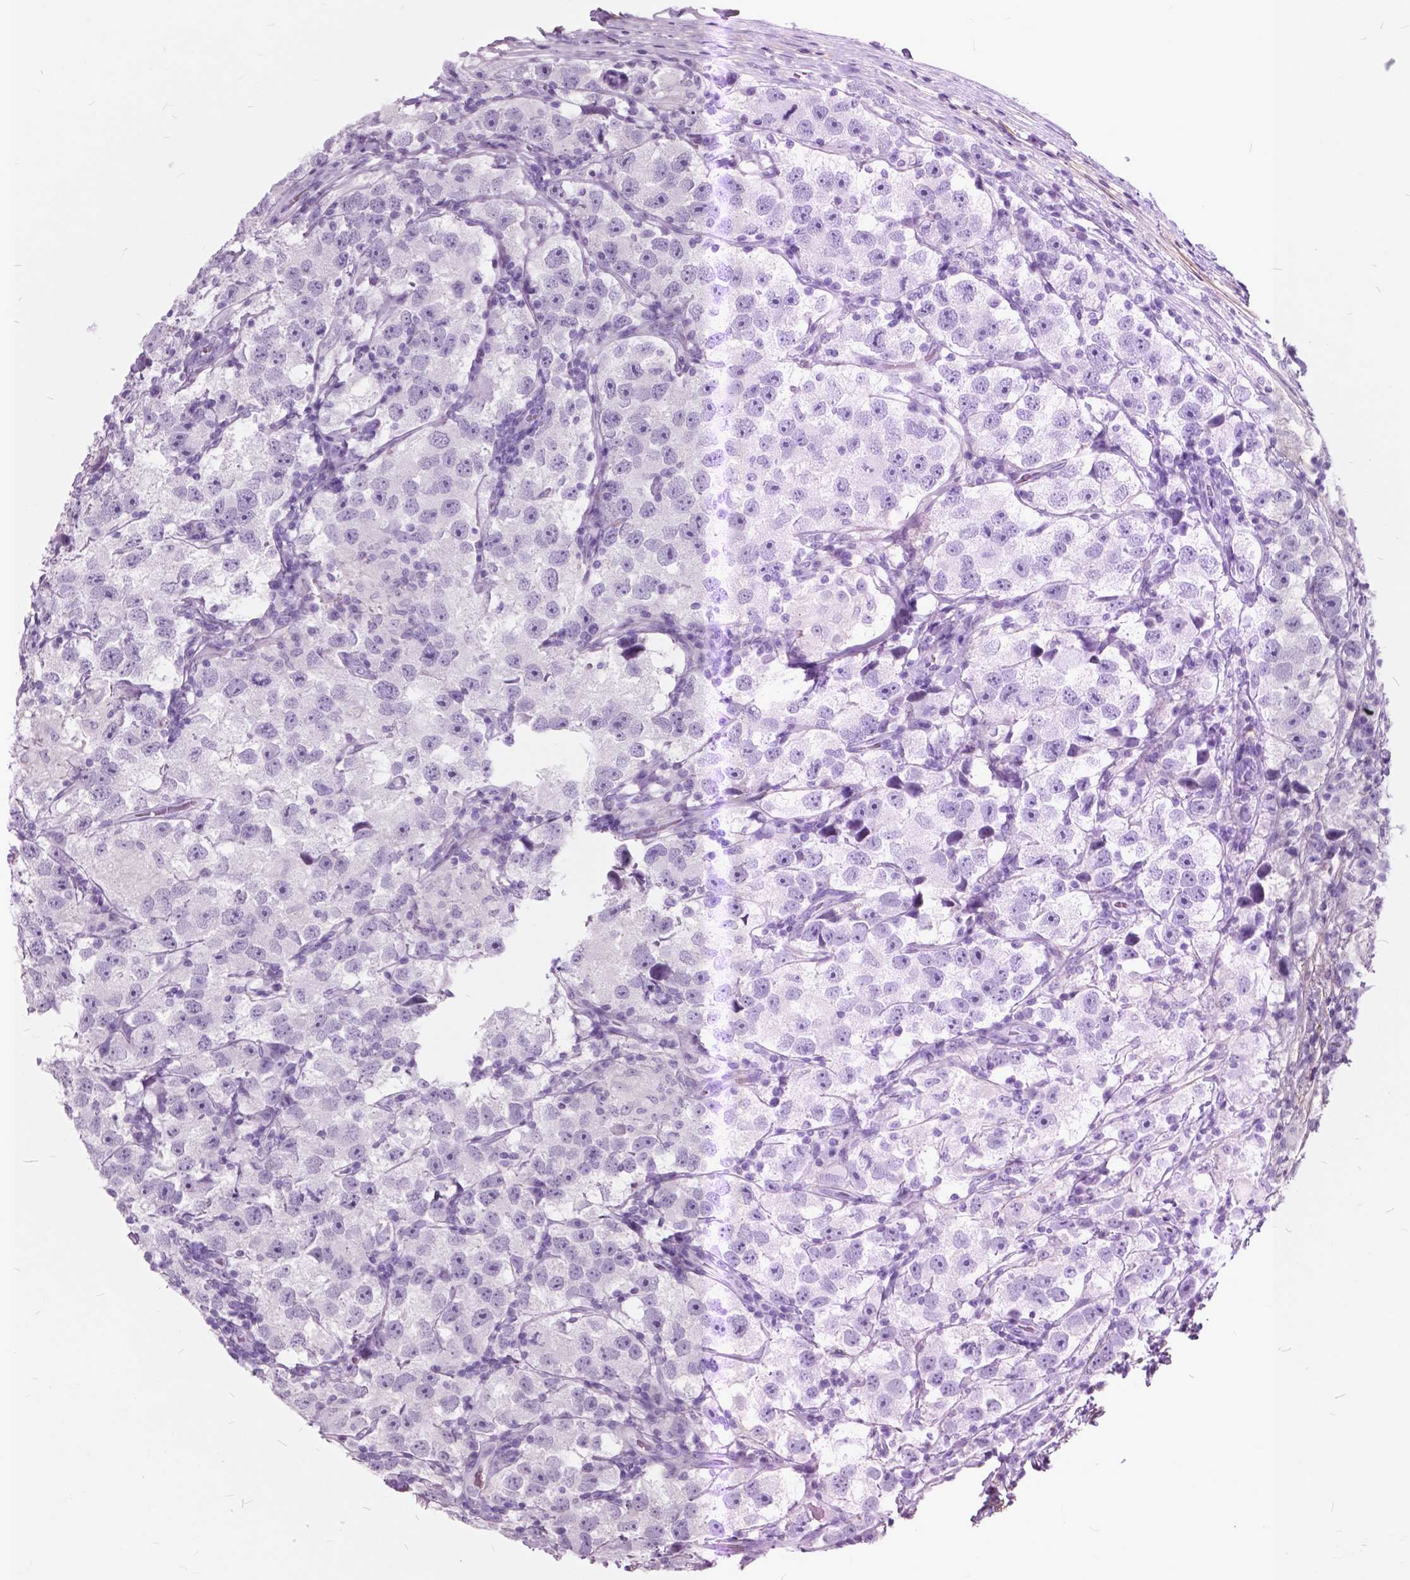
{"staining": {"intensity": "negative", "quantity": "none", "location": "none"}, "tissue": "testis cancer", "cell_type": "Tumor cells", "image_type": "cancer", "snomed": [{"axis": "morphology", "description": "Seminoma, NOS"}, {"axis": "topography", "description": "Testis"}], "caption": "The immunohistochemistry (IHC) photomicrograph has no significant staining in tumor cells of testis cancer tissue.", "gene": "GDF9", "patient": {"sex": "male", "age": 26}}